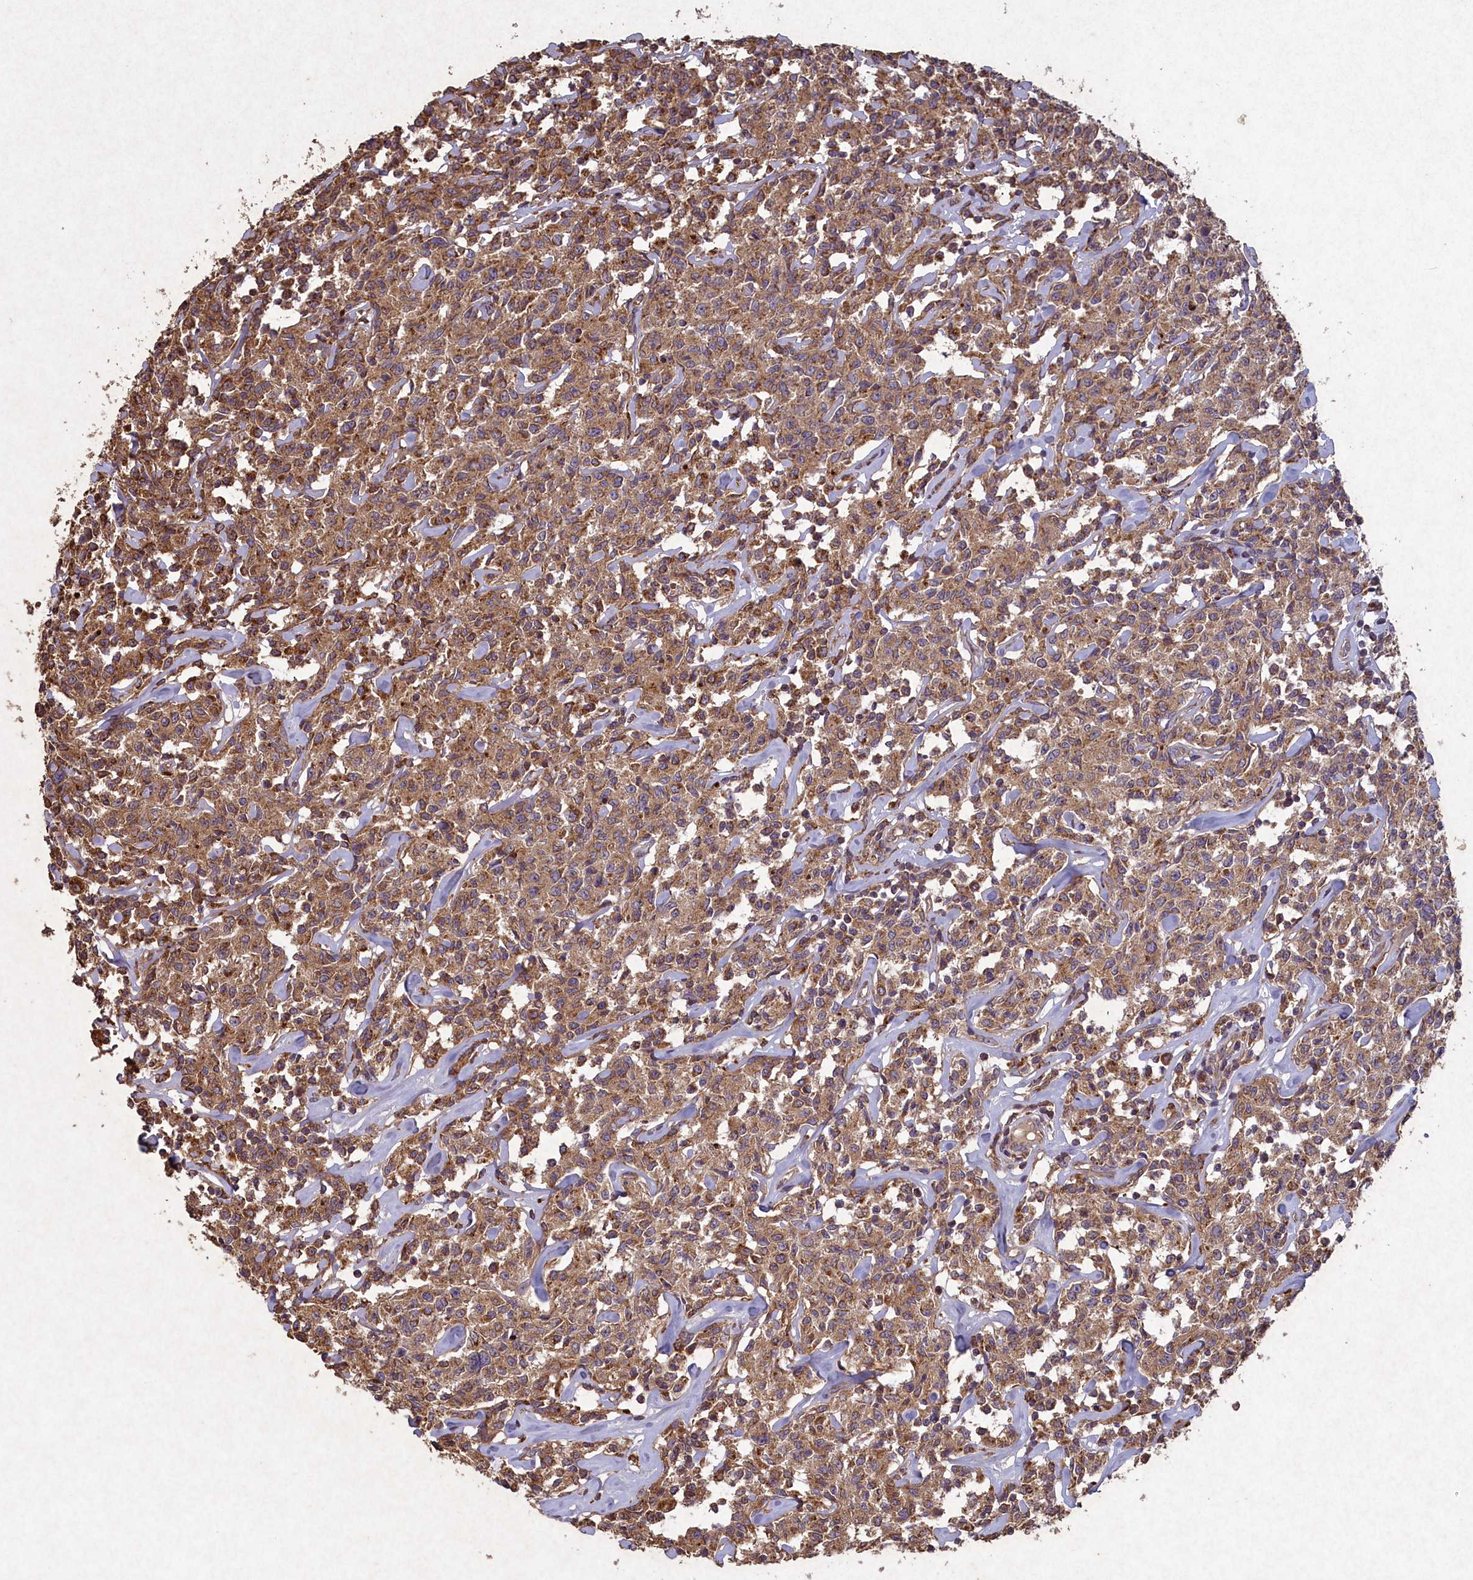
{"staining": {"intensity": "moderate", "quantity": ">75%", "location": "cytoplasmic/membranous"}, "tissue": "lymphoma", "cell_type": "Tumor cells", "image_type": "cancer", "snomed": [{"axis": "morphology", "description": "Malignant lymphoma, non-Hodgkin's type, Low grade"}, {"axis": "topography", "description": "Small intestine"}], "caption": "Protein expression analysis of human low-grade malignant lymphoma, non-Hodgkin's type reveals moderate cytoplasmic/membranous positivity in about >75% of tumor cells.", "gene": "CIAO2B", "patient": {"sex": "female", "age": 59}}